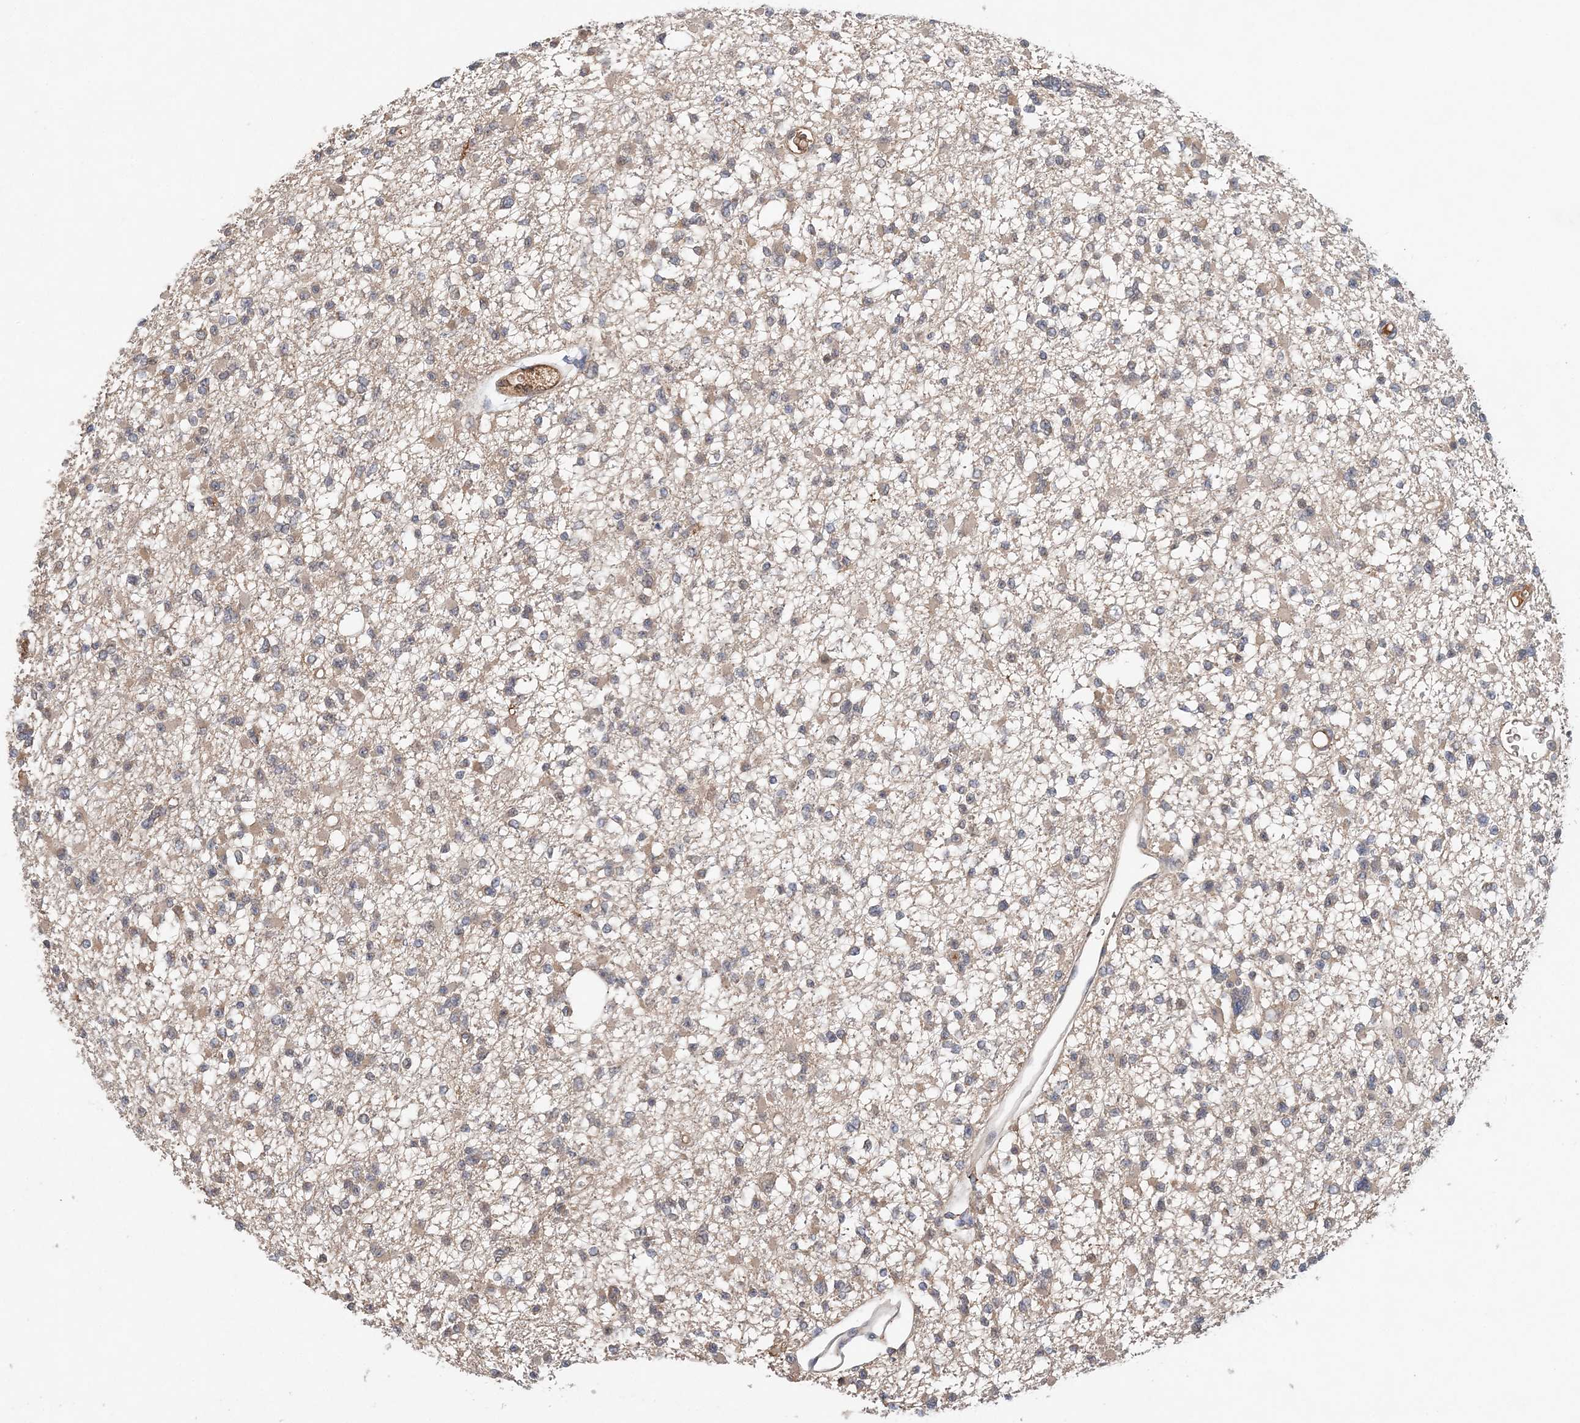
{"staining": {"intensity": "weak", "quantity": "<25%", "location": "cytoplasmic/membranous"}, "tissue": "glioma", "cell_type": "Tumor cells", "image_type": "cancer", "snomed": [{"axis": "morphology", "description": "Glioma, malignant, Low grade"}, {"axis": "topography", "description": "Brain"}], "caption": "High magnification brightfield microscopy of malignant low-grade glioma stained with DAB (brown) and counterstained with hematoxylin (blue): tumor cells show no significant staining.", "gene": "SYCP3", "patient": {"sex": "female", "age": 22}}